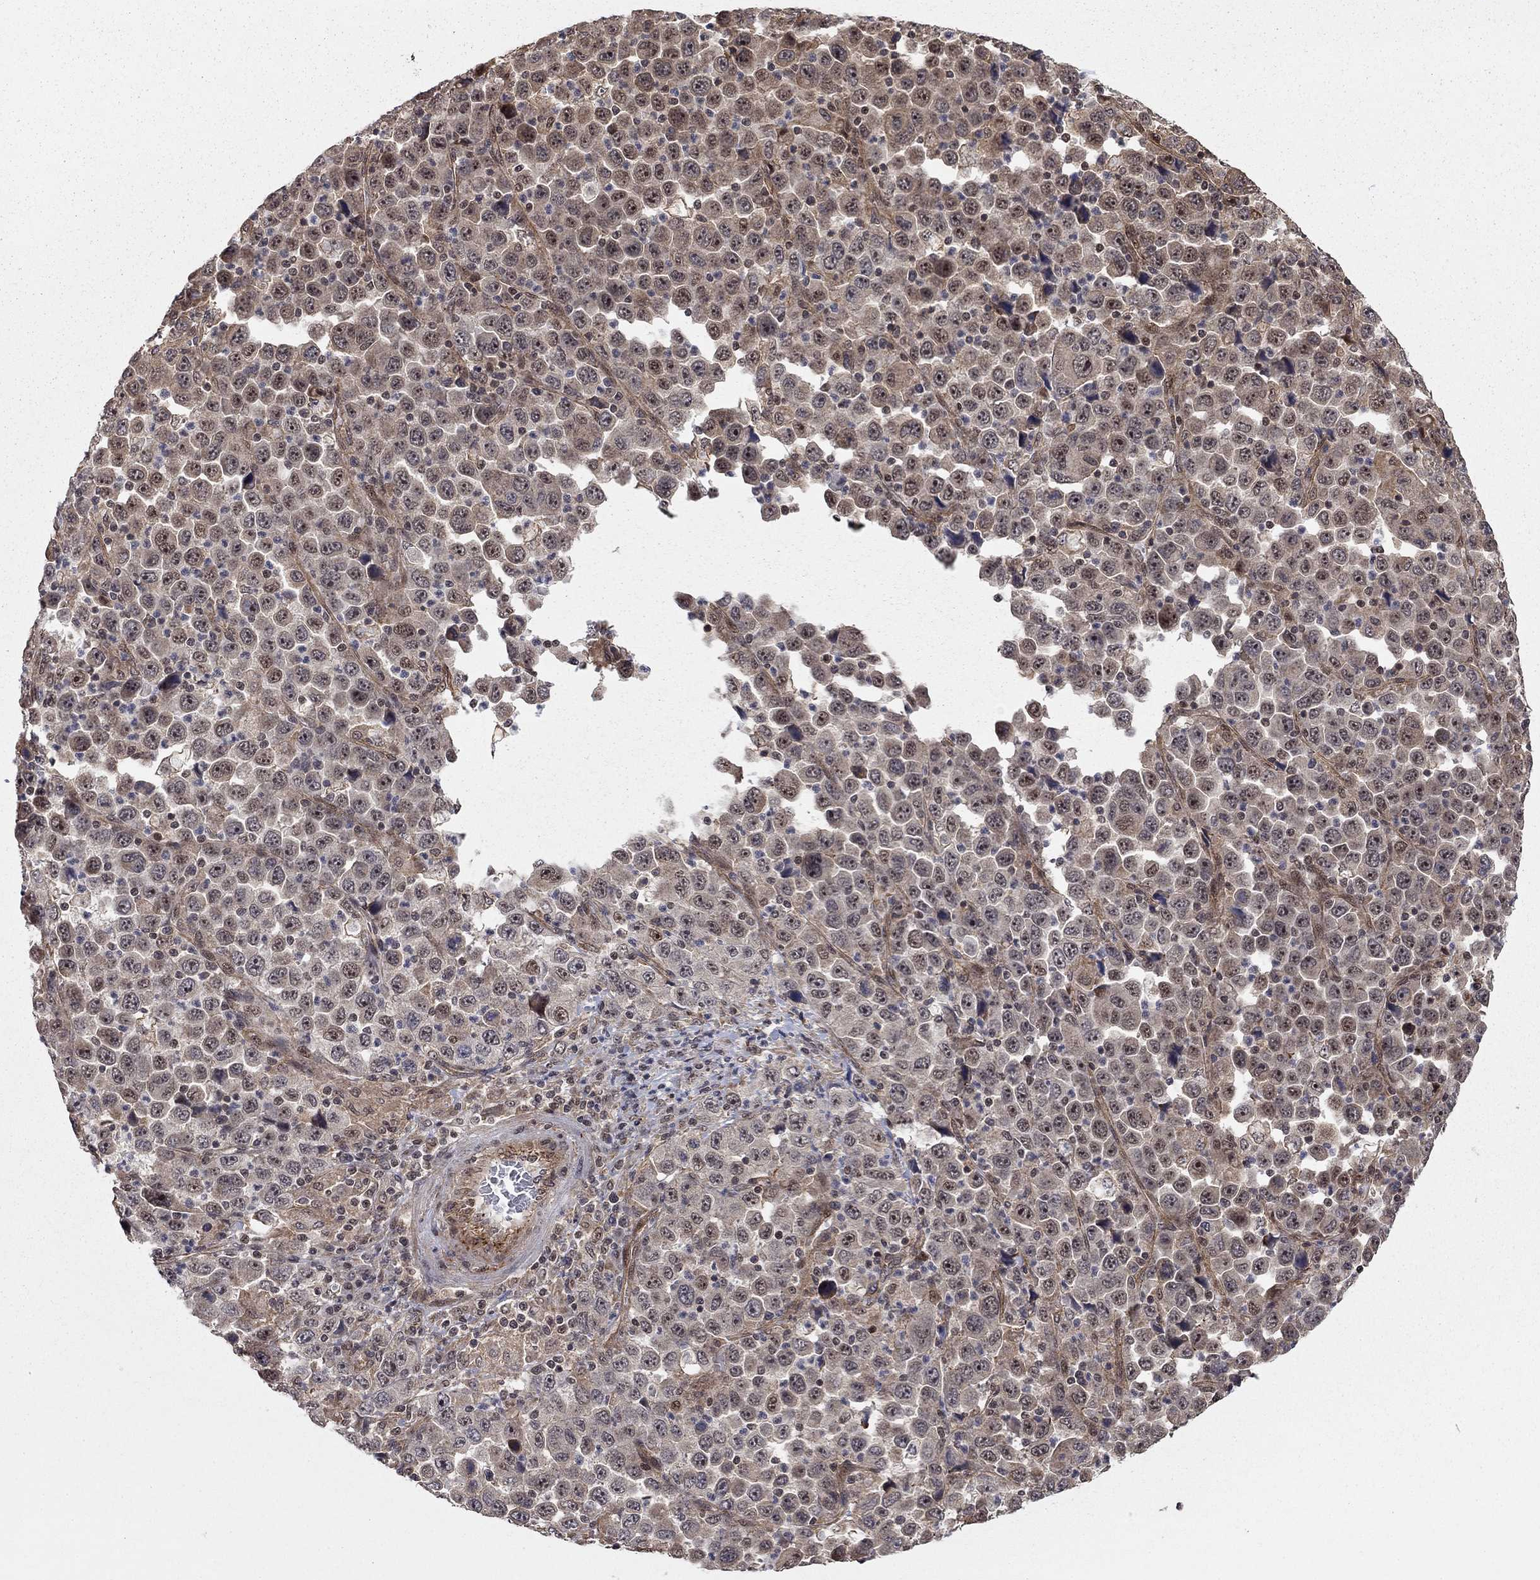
{"staining": {"intensity": "weak", "quantity": "25%-75%", "location": "cytoplasmic/membranous"}, "tissue": "stomach cancer", "cell_type": "Tumor cells", "image_type": "cancer", "snomed": [{"axis": "morphology", "description": "Normal tissue, NOS"}, {"axis": "morphology", "description": "Adenocarcinoma, NOS"}, {"axis": "topography", "description": "Stomach, upper"}, {"axis": "topography", "description": "Stomach"}], "caption": "Weak cytoplasmic/membranous positivity is seen in approximately 25%-75% of tumor cells in stomach adenocarcinoma. The protein of interest is stained brown, and the nuclei are stained in blue (DAB IHC with brightfield microscopy, high magnification).", "gene": "TDP1", "patient": {"sex": "male", "age": 59}}